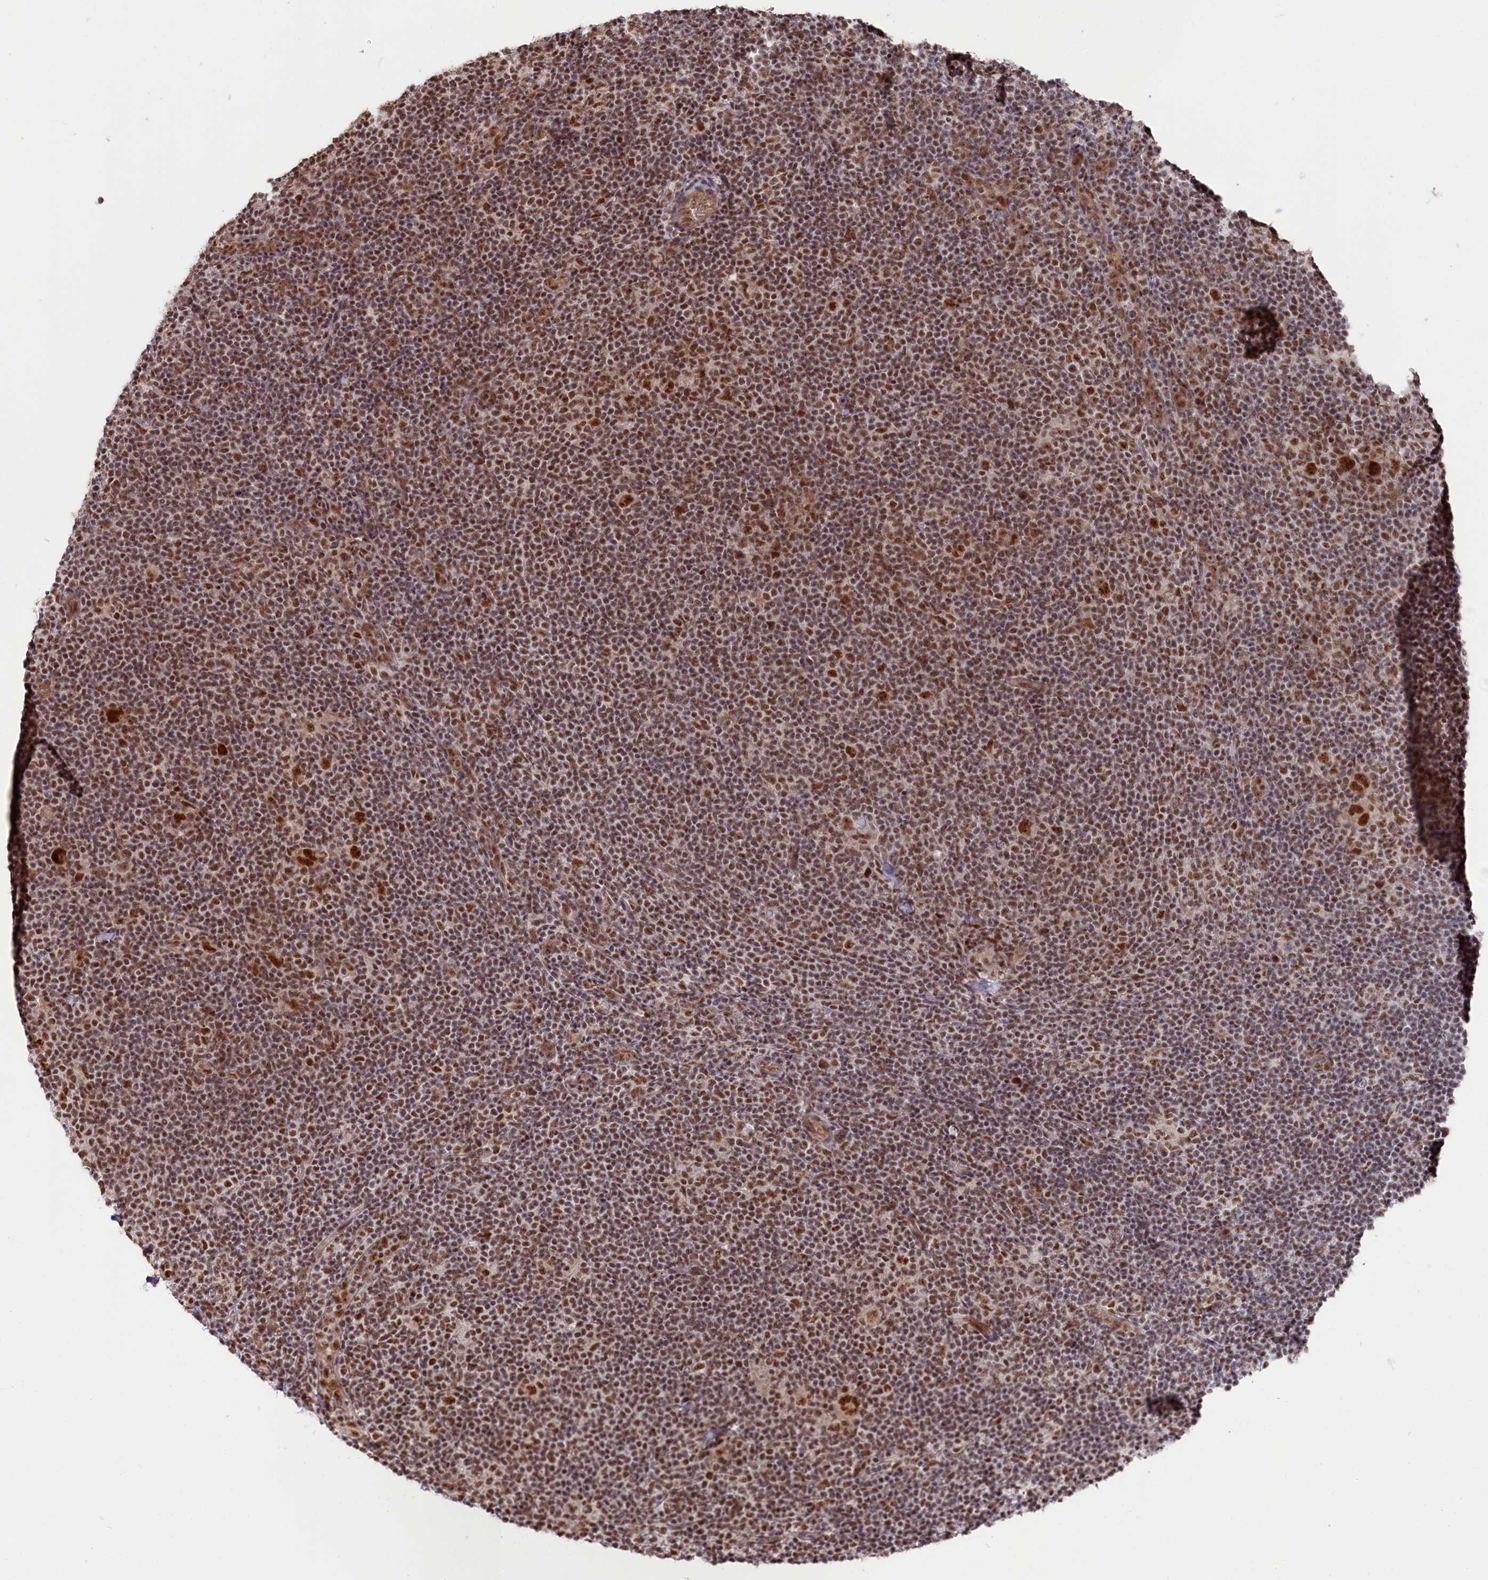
{"staining": {"intensity": "strong", "quantity": ">75%", "location": "nuclear"}, "tissue": "lymphoma", "cell_type": "Tumor cells", "image_type": "cancer", "snomed": [{"axis": "morphology", "description": "Hodgkin's disease, NOS"}, {"axis": "topography", "description": "Lymph node"}], "caption": "Hodgkin's disease stained for a protein (brown) shows strong nuclear positive expression in approximately >75% of tumor cells.", "gene": "POLR2H", "patient": {"sex": "female", "age": 57}}